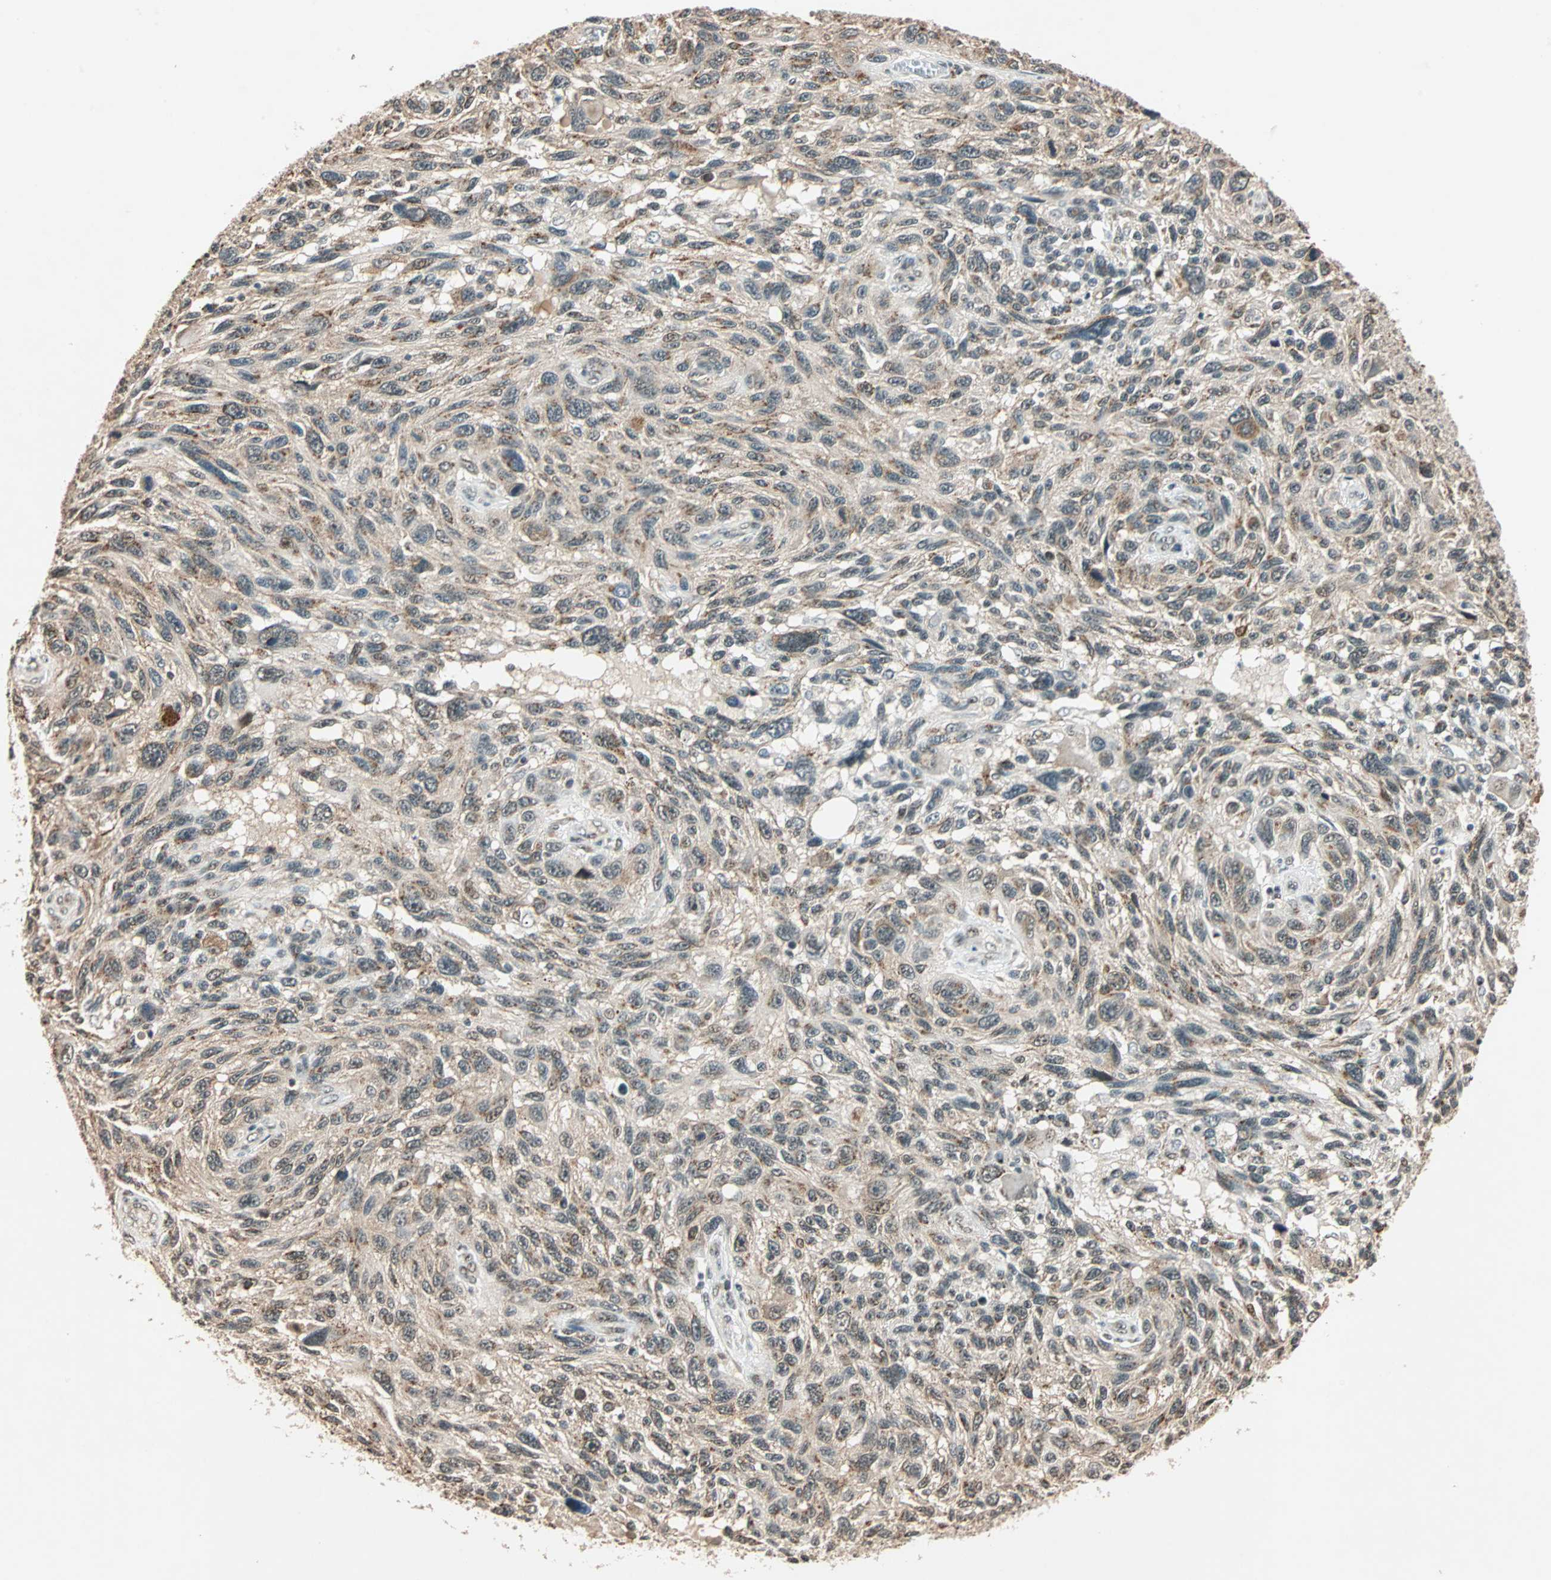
{"staining": {"intensity": "weak", "quantity": "25%-75%", "location": "cytoplasmic/membranous"}, "tissue": "melanoma", "cell_type": "Tumor cells", "image_type": "cancer", "snomed": [{"axis": "morphology", "description": "Malignant melanoma, NOS"}, {"axis": "topography", "description": "Skin"}], "caption": "Weak cytoplasmic/membranous positivity for a protein is appreciated in about 25%-75% of tumor cells of malignant melanoma using immunohistochemistry.", "gene": "PRDM2", "patient": {"sex": "male", "age": 53}}